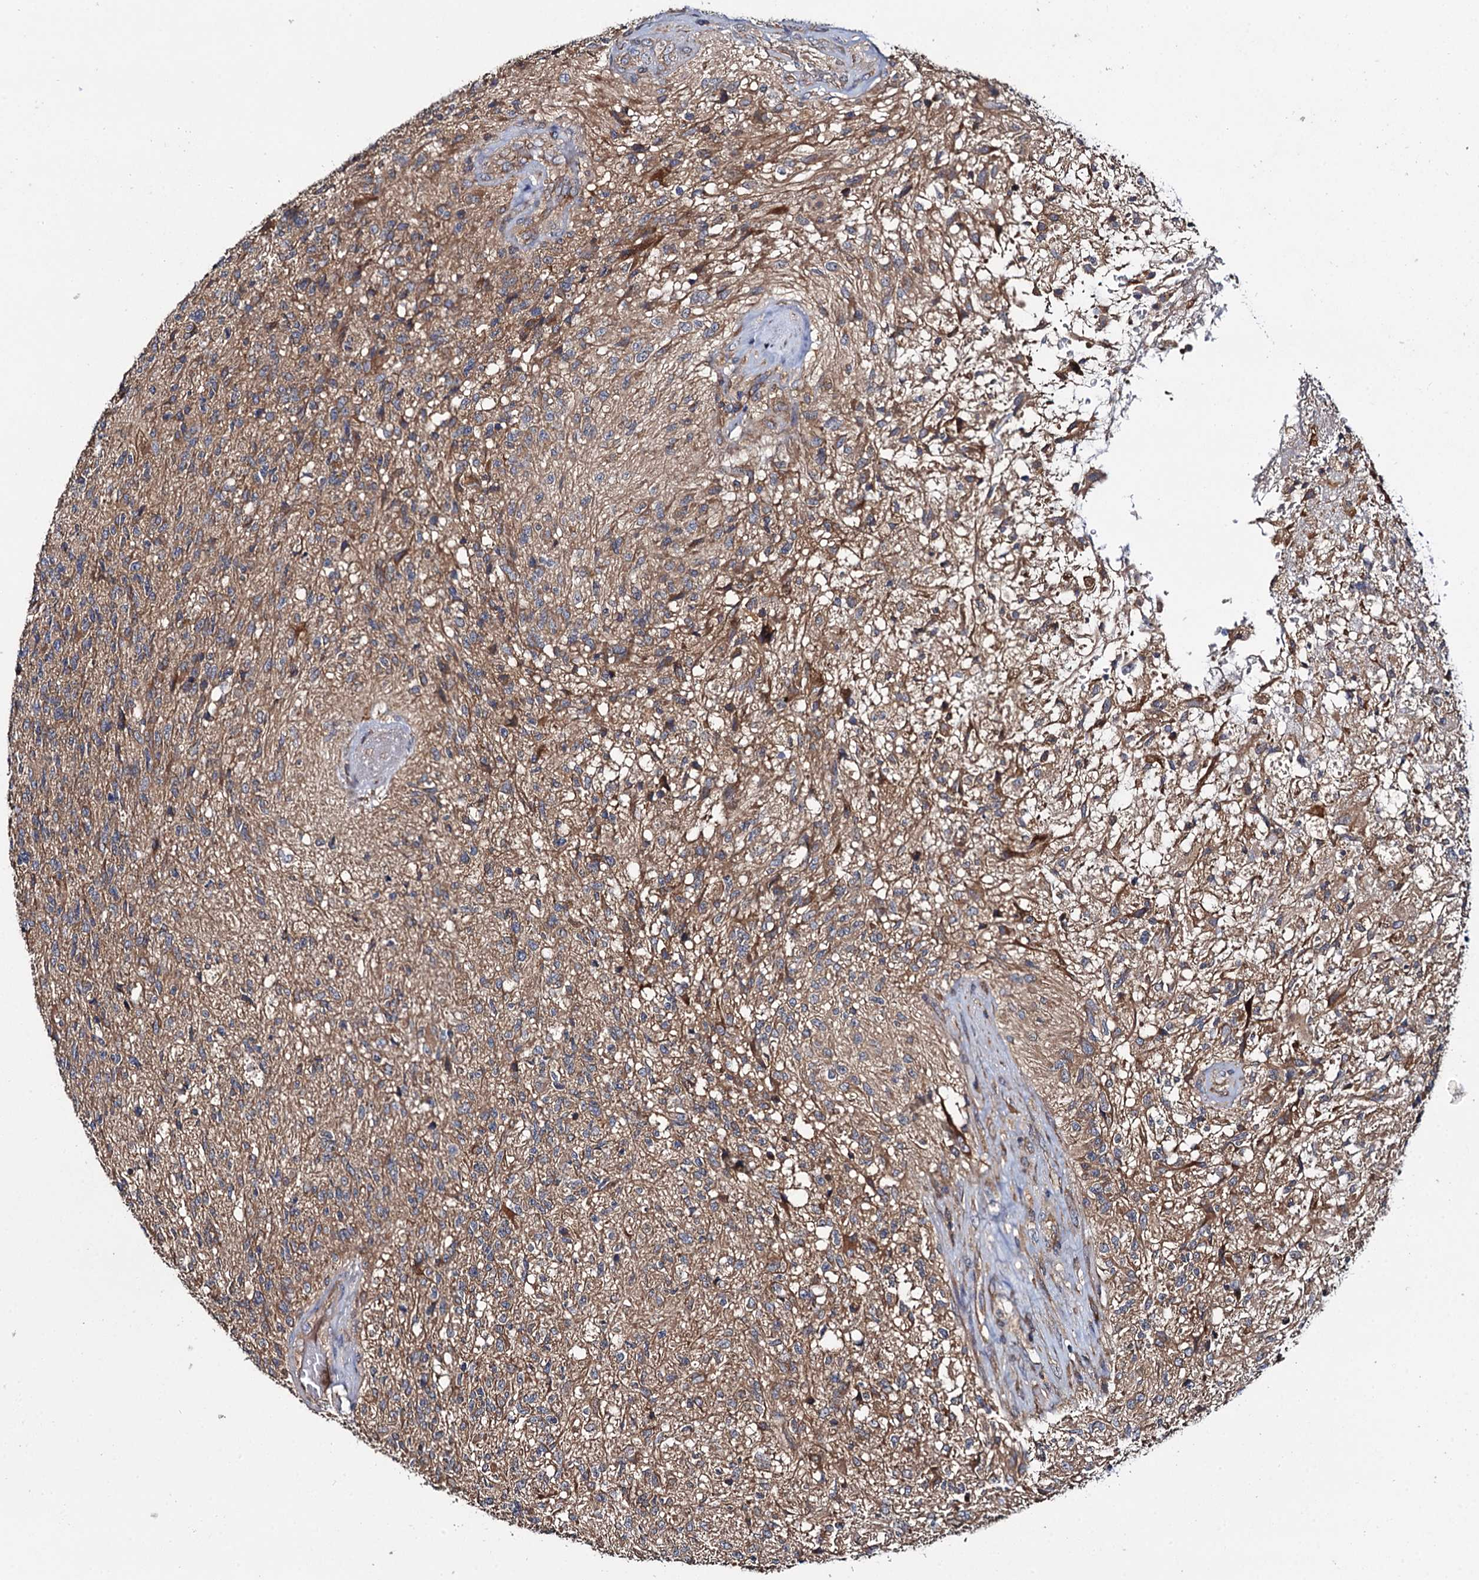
{"staining": {"intensity": "moderate", "quantity": ">75%", "location": "cytoplasmic/membranous"}, "tissue": "glioma", "cell_type": "Tumor cells", "image_type": "cancer", "snomed": [{"axis": "morphology", "description": "Glioma, malignant, High grade"}, {"axis": "topography", "description": "Brain"}], "caption": "There is medium levels of moderate cytoplasmic/membranous staining in tumor cells of malignant glioma (high-grade), as demonstrated by immunohistochemical staining (brown color).", "gene": "CEP192", "patient": {"sex": "male", "age": 56}}